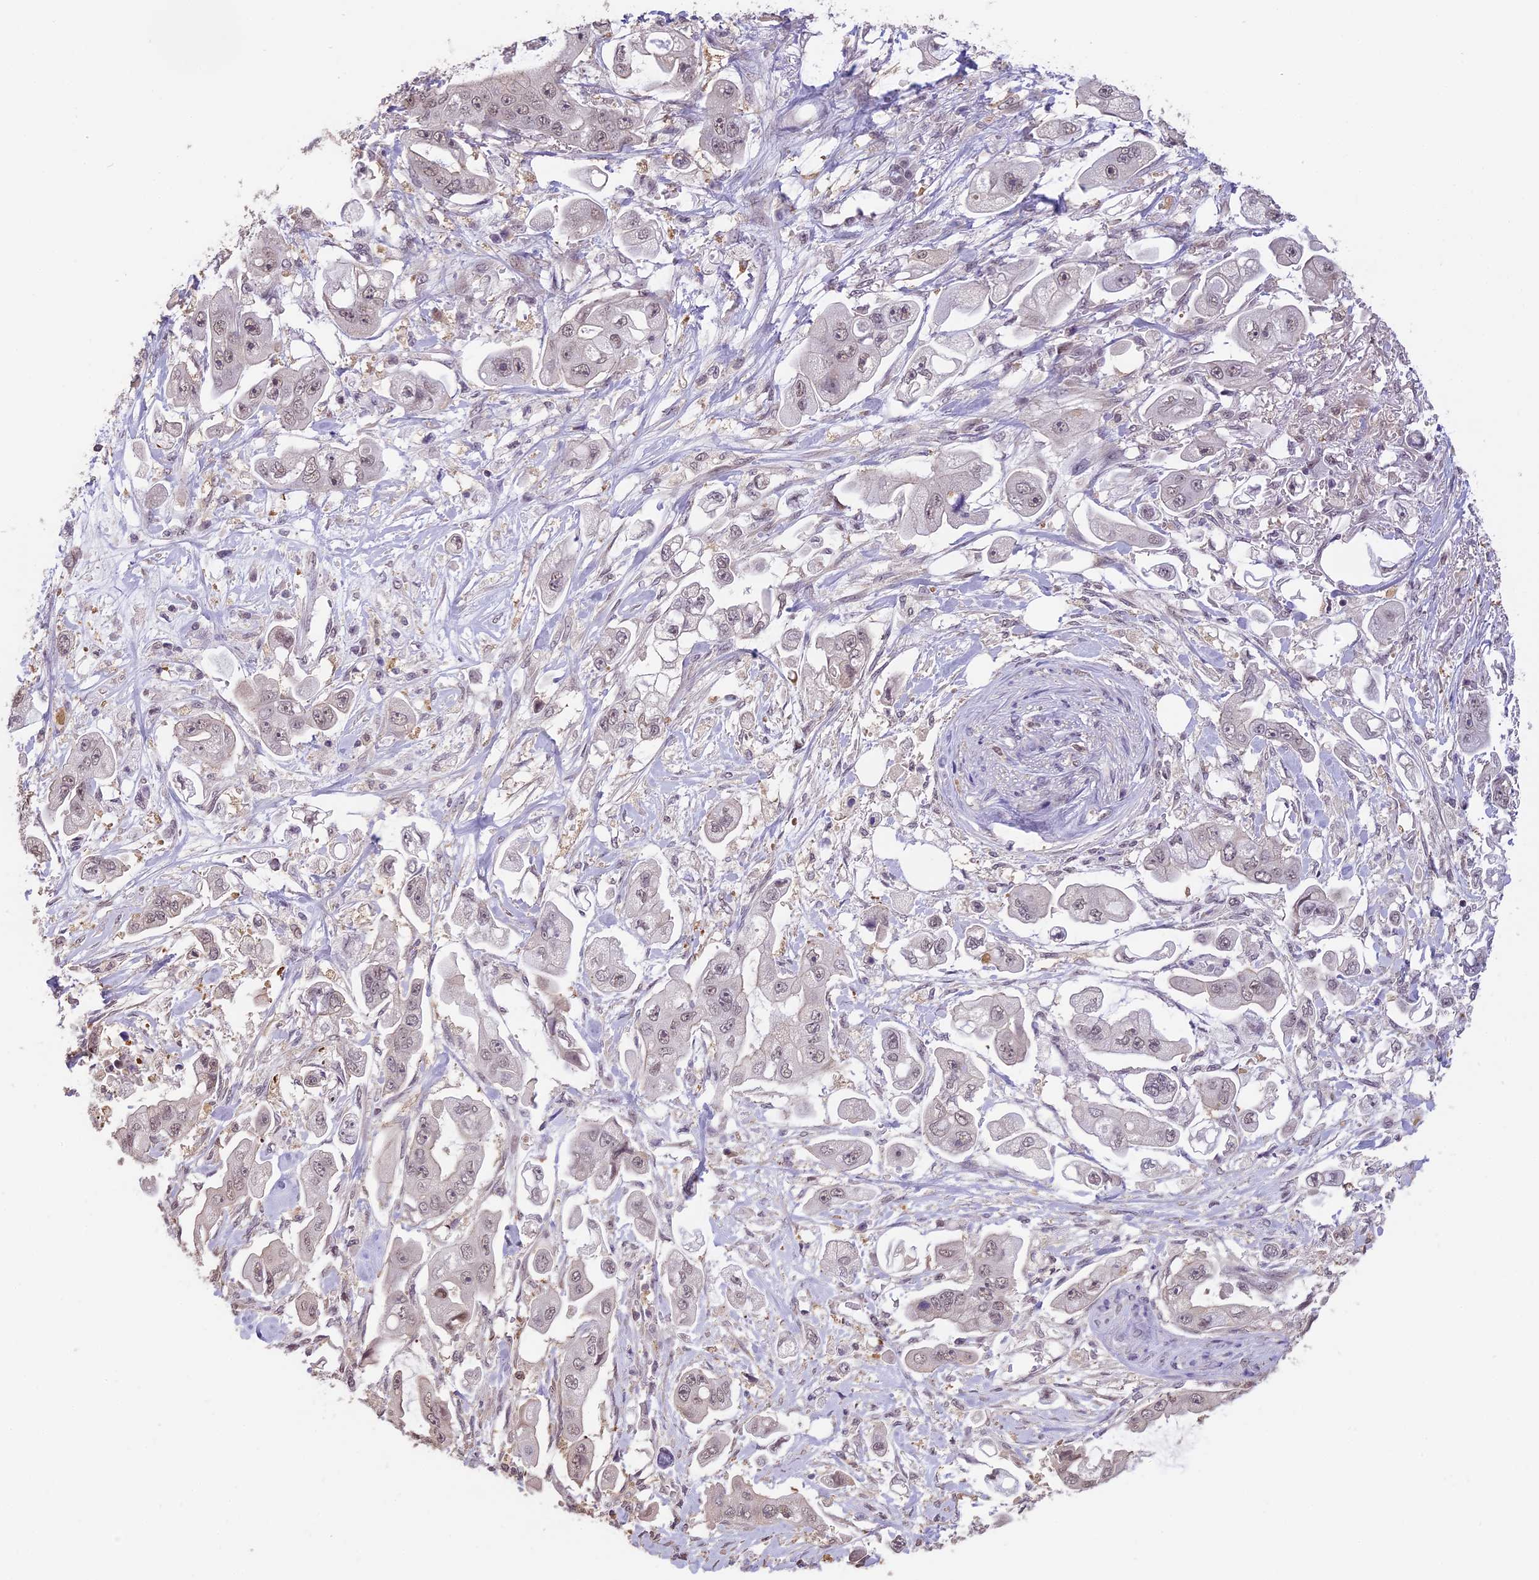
{"staining": {"intensity": "weak", "quantity": "25%-75%", "location": "nuclear"}, "tissue": "stomach cancer", "cell_type": "Tumor cells", "image_type": "cancer", "snomed": [{"axis": "morphology", "description": "Adenocarcinoma, NOS"}, {"axis": "topography", "description": "Stomach"}], "caption": "Weak nuclear positivity is appreciated in approximately 25%-75% of tumor cells in stomach cancer.", "gene": "TIGD7", "patient": {"sex": "male", "age": 62}}